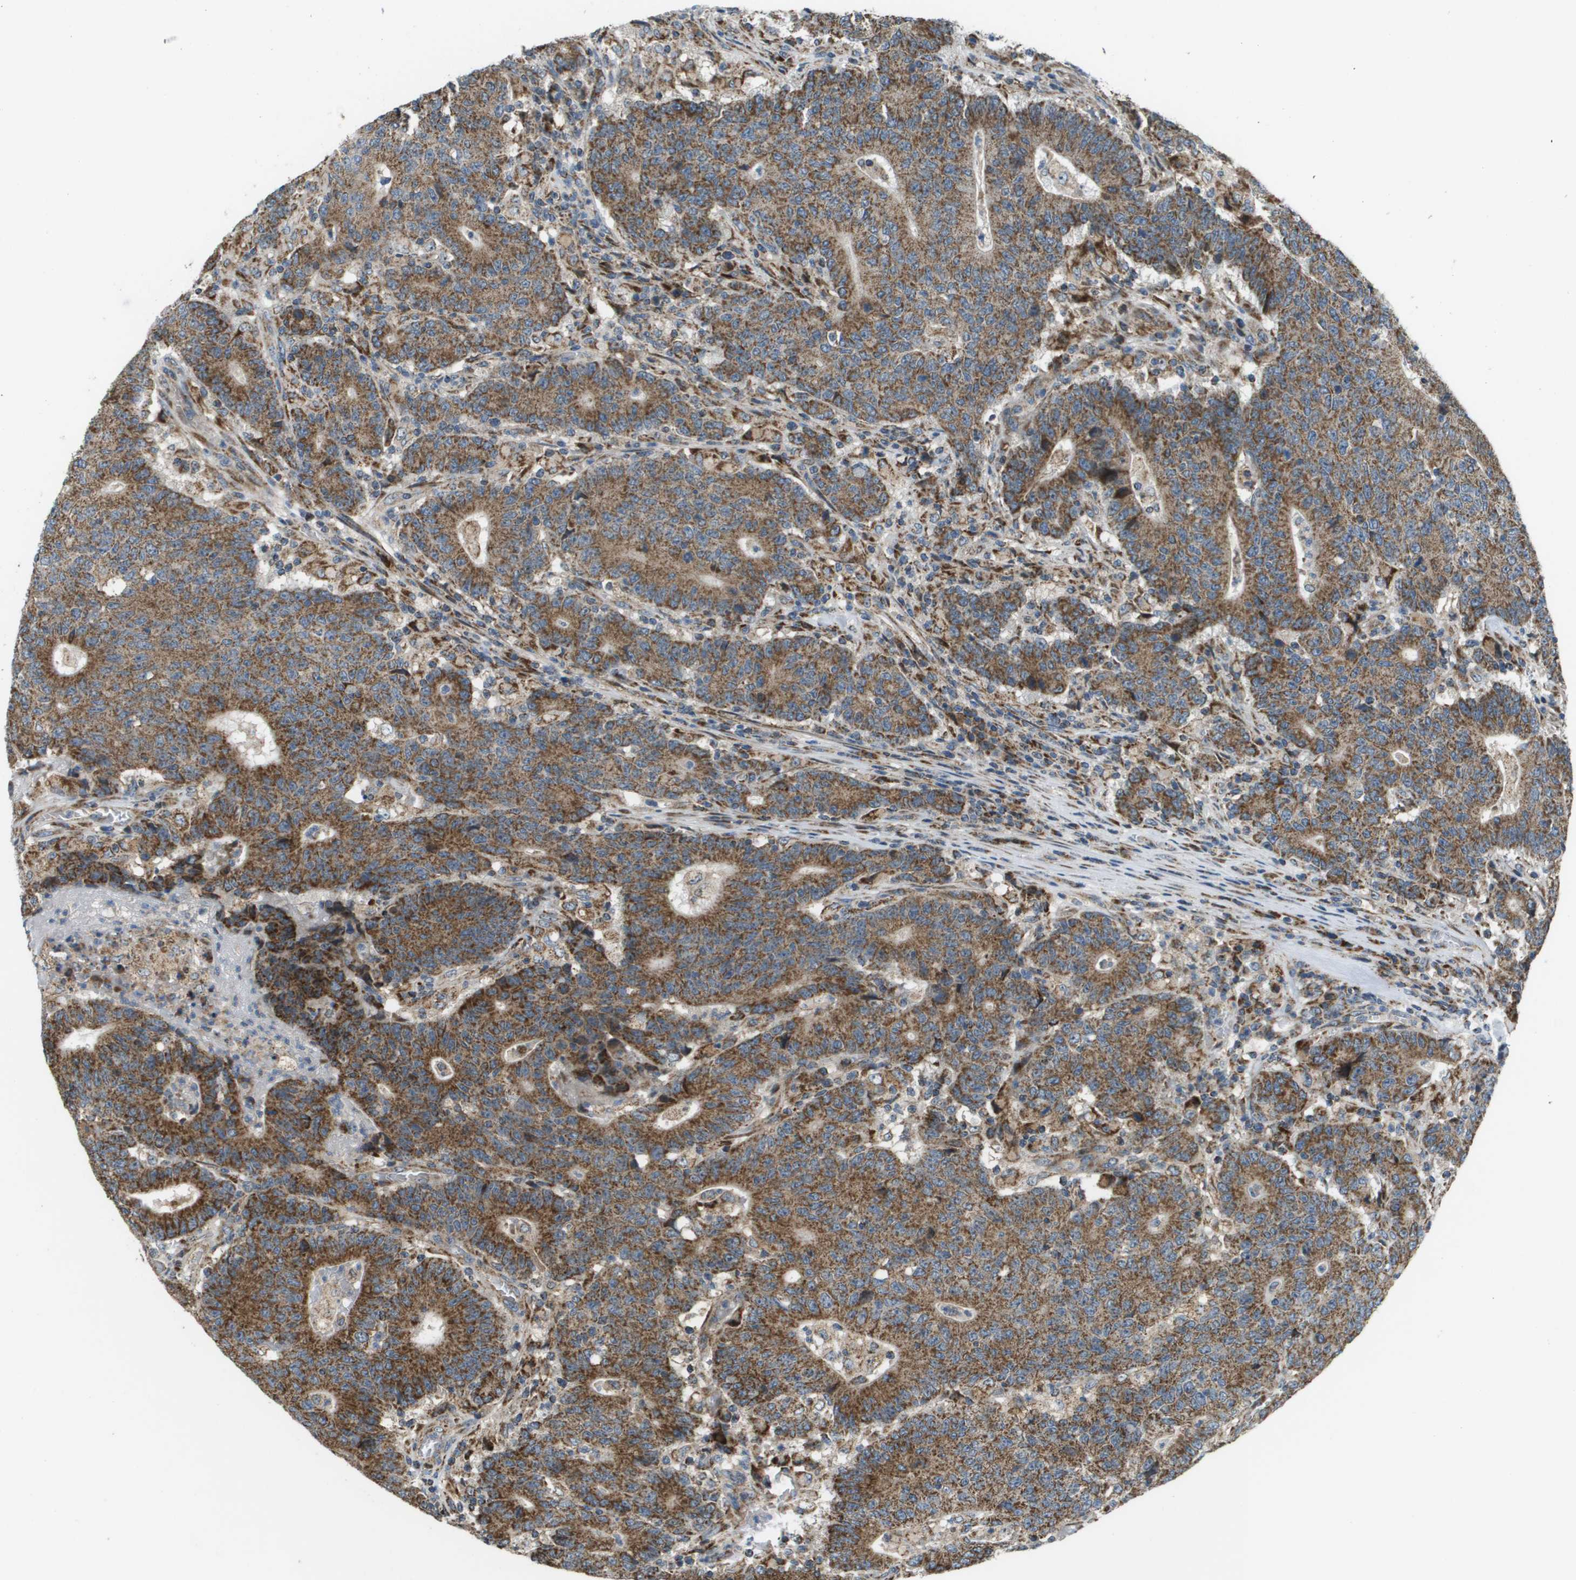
{"staining": {"intensity": "strong", "quantity": ">75%", "location": "cytoplasmic/membranous"}, "tissue": "colorectal cancer", "cell_type": "Tumor cells", "image_type": "cancer", "snomed": [{"axis": "morphology", "description": "Normal tissue, NOS"}, {"axis": "morphology", "description": "Adenocarcinoma, NOS"}, {"axis": "topography", "description": "Colon"}], "caption": "Immunohistochemical staining of human colorectal cancer (adenocarcinoma) shows high levels of strong cytoplasmic/membranous positivity in about >75% of tumor cells.", "gene": "NRK", "patient": {"sex": "female", "age": 75}}